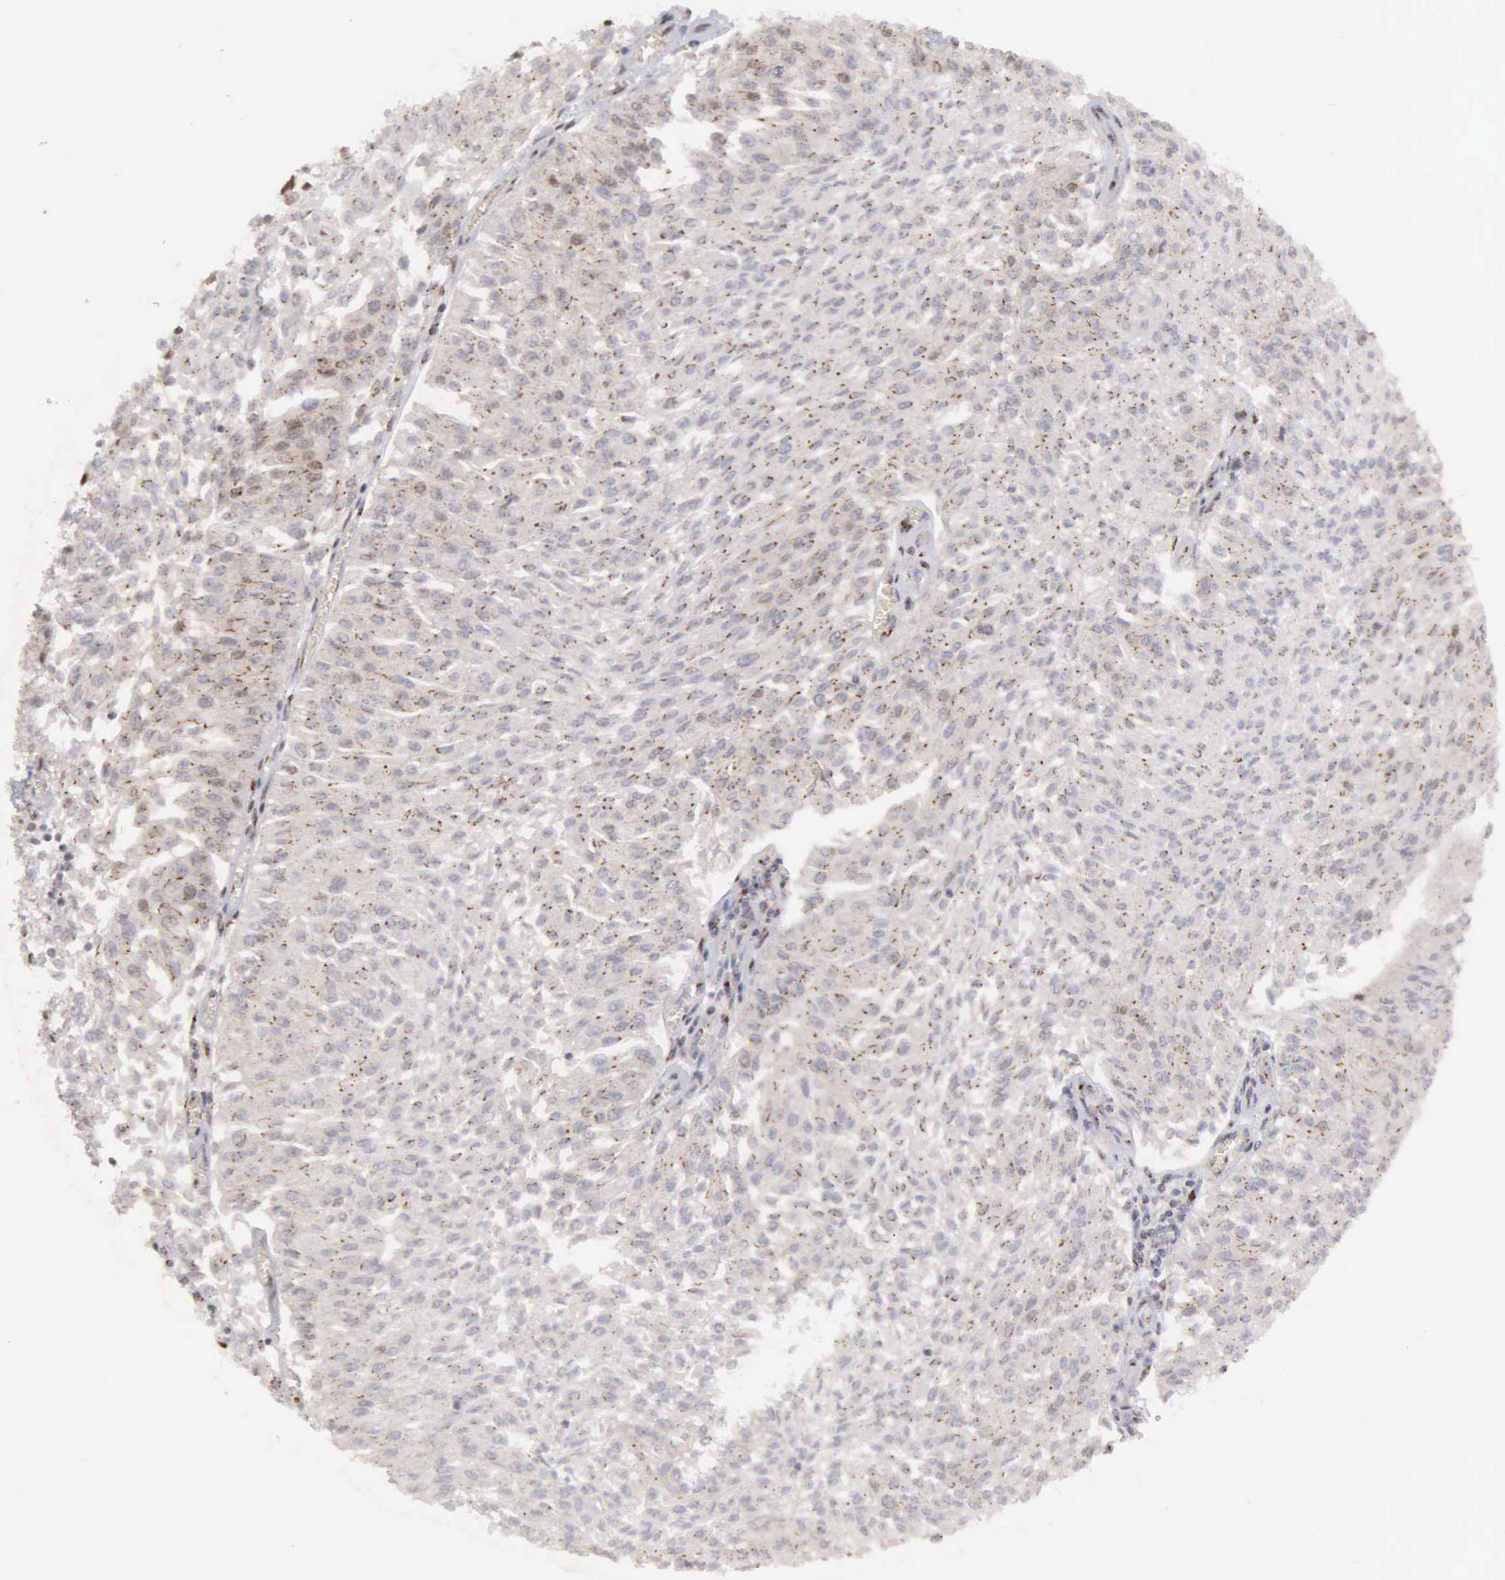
{"staining": {"intensity": "moderate", "quantity": "25%-75%", "location": "cytoplasmic/membranous"}, "tissue": "urothelial cancer", "cell_type": "Tumor cells", "image_type": "cancer", "snomed": [{"axis": "morphology", "description": "Urothelial carcinoma, Low grade"}, {"axis": "topography", "description": "Urinary bladder"}], "caption": "A histopathology image of urothelial cancer stained for a protein demonstrates moderate cytoplasmic/membranous brown staining in tumor cells. Nuclei are stained in blue.", "gene": "GTF2A1", "patient": {"sex": "male", "age": 86}}